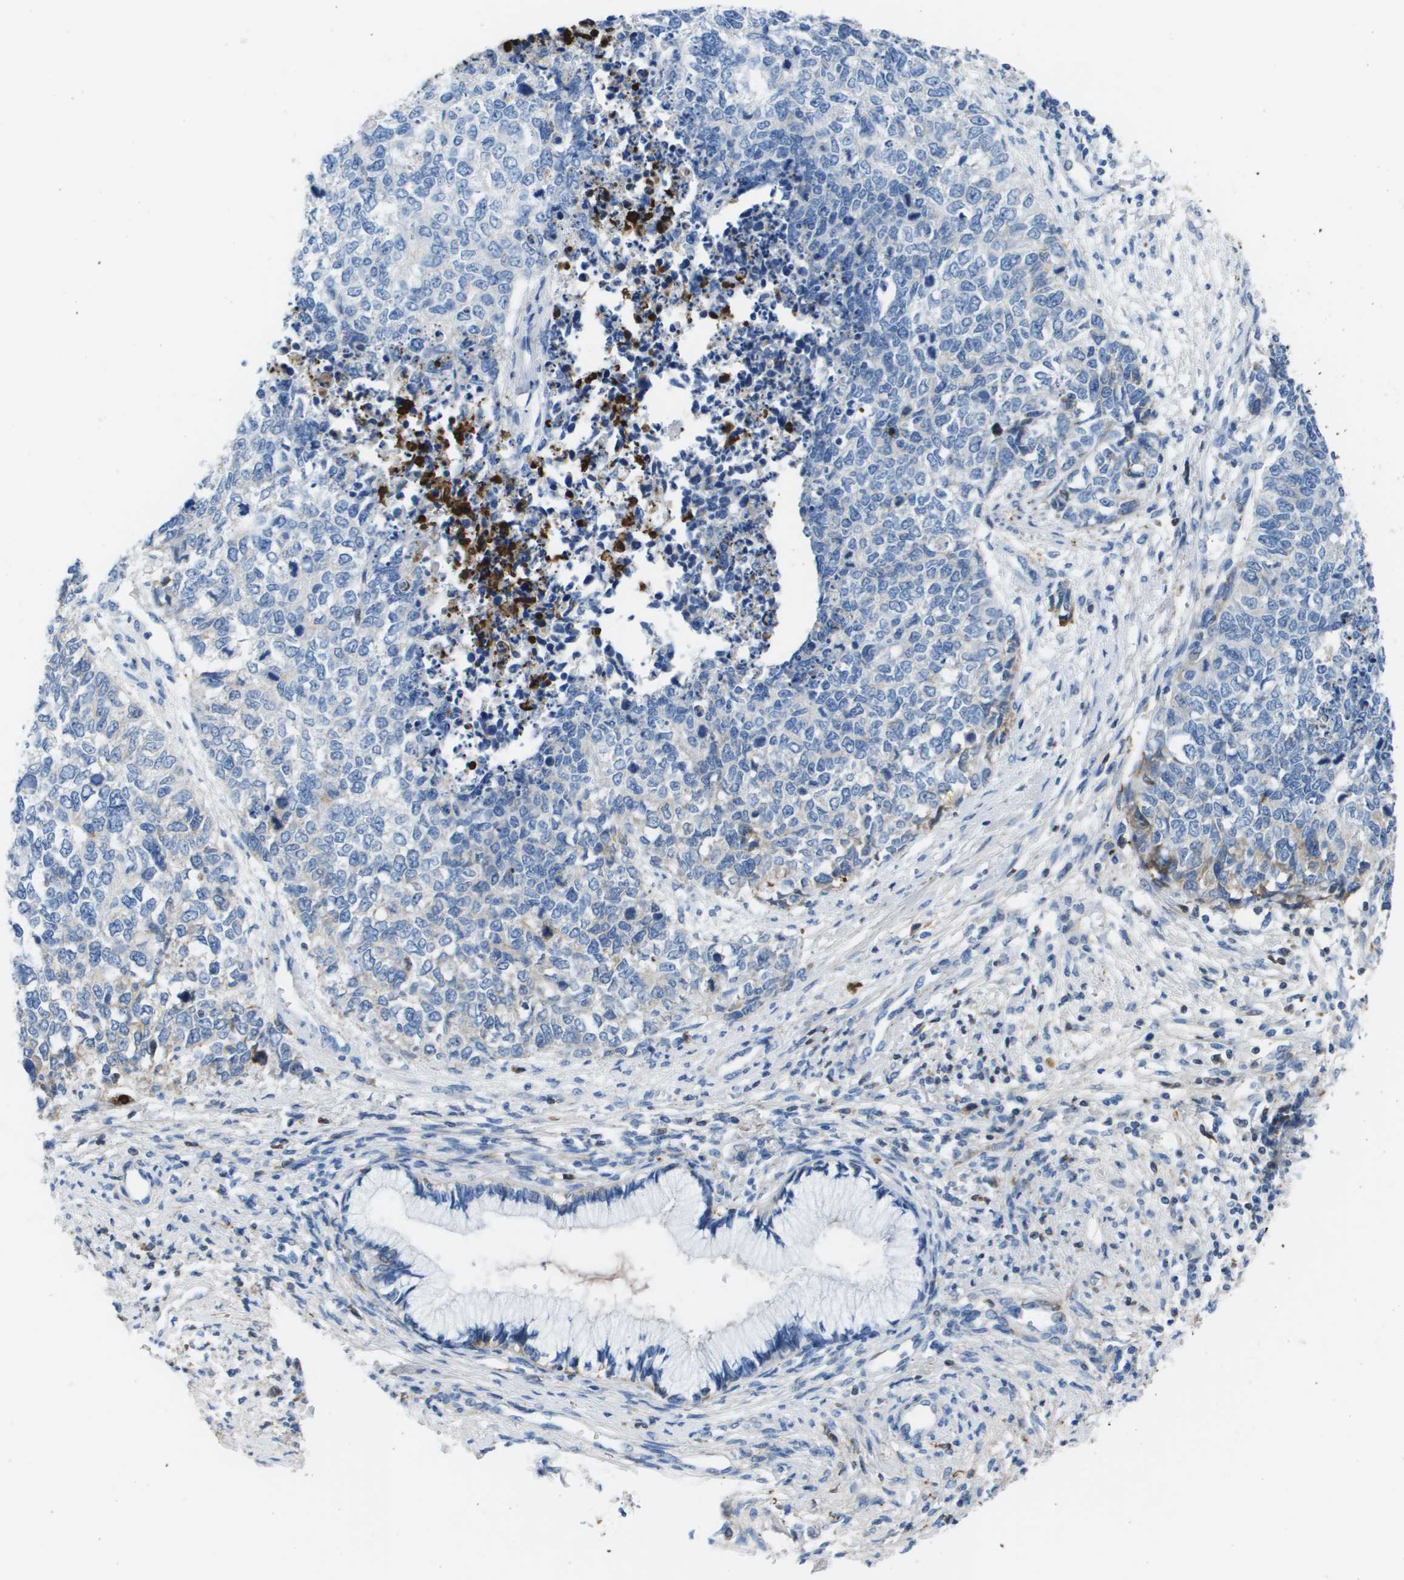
{"staining": {"intensity": "negative", "quantity": "none", "location": "none"}, "tissue": "cervical cancer", "cell_type": "Tumor cells", "image_type": "cancer", "snomed": [{"axis": "morphology", "description": "Squamous cell carcinoma, NOS"}, {"axis": "topography", "description": "Cervix"}], "caption": "Histopathology image shows no significant protein staining in tumor cells of cervical cancer. (DAB (3,3'-diaminobenzidine) immunohistochemistry, high magnification).", "gene": "VTN", "patient": {"sex": "female", "age": 63}}